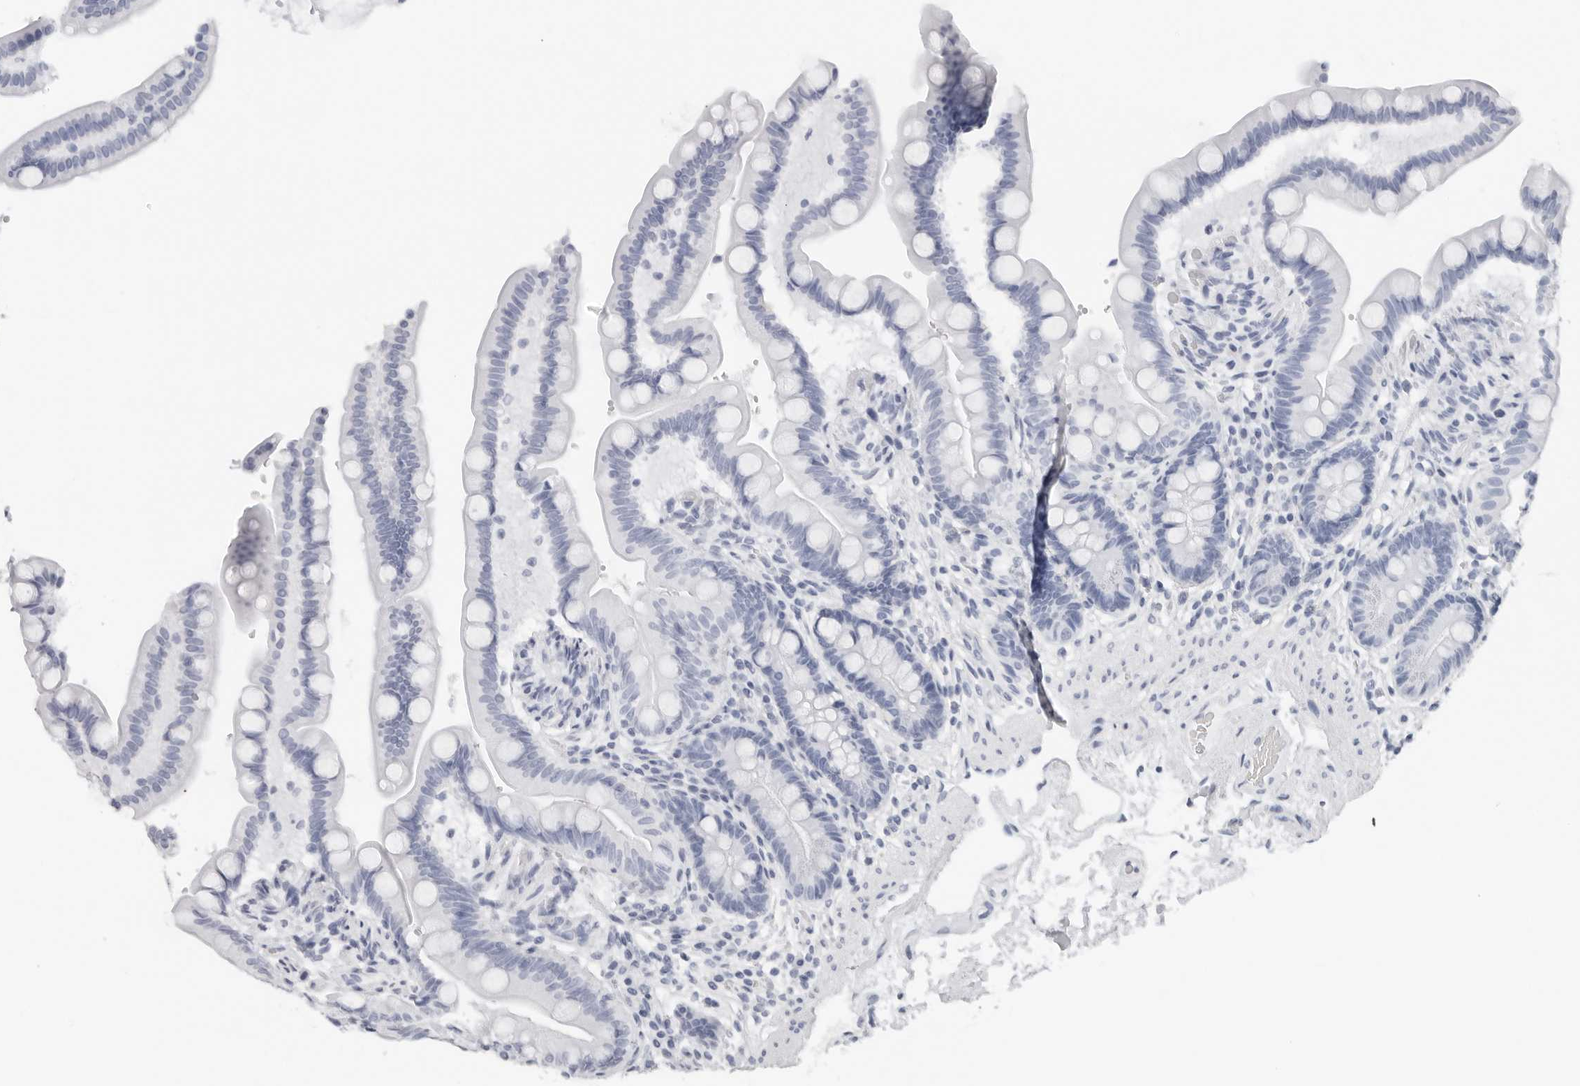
{"staining": {"intensity": "negative", "quantity": "none", "location": "none"}, "tissue": "colon", "cell_type": "Endothelial cells", "image_type": "normal", "snomed": [{"axis": "morphology", "description": "Normal tissue, NOS"}, {"axis": "topography", "description": "Smooth muscle"}, {"axis": "topography", "description": "Colon"}], "caption": "This is an immunohistochemistry (IHC) micrograph of benign human colon. There is no staining in endothelial cells.", "gene": "CST1", "patient": {"sex": "male", "age": 73}}